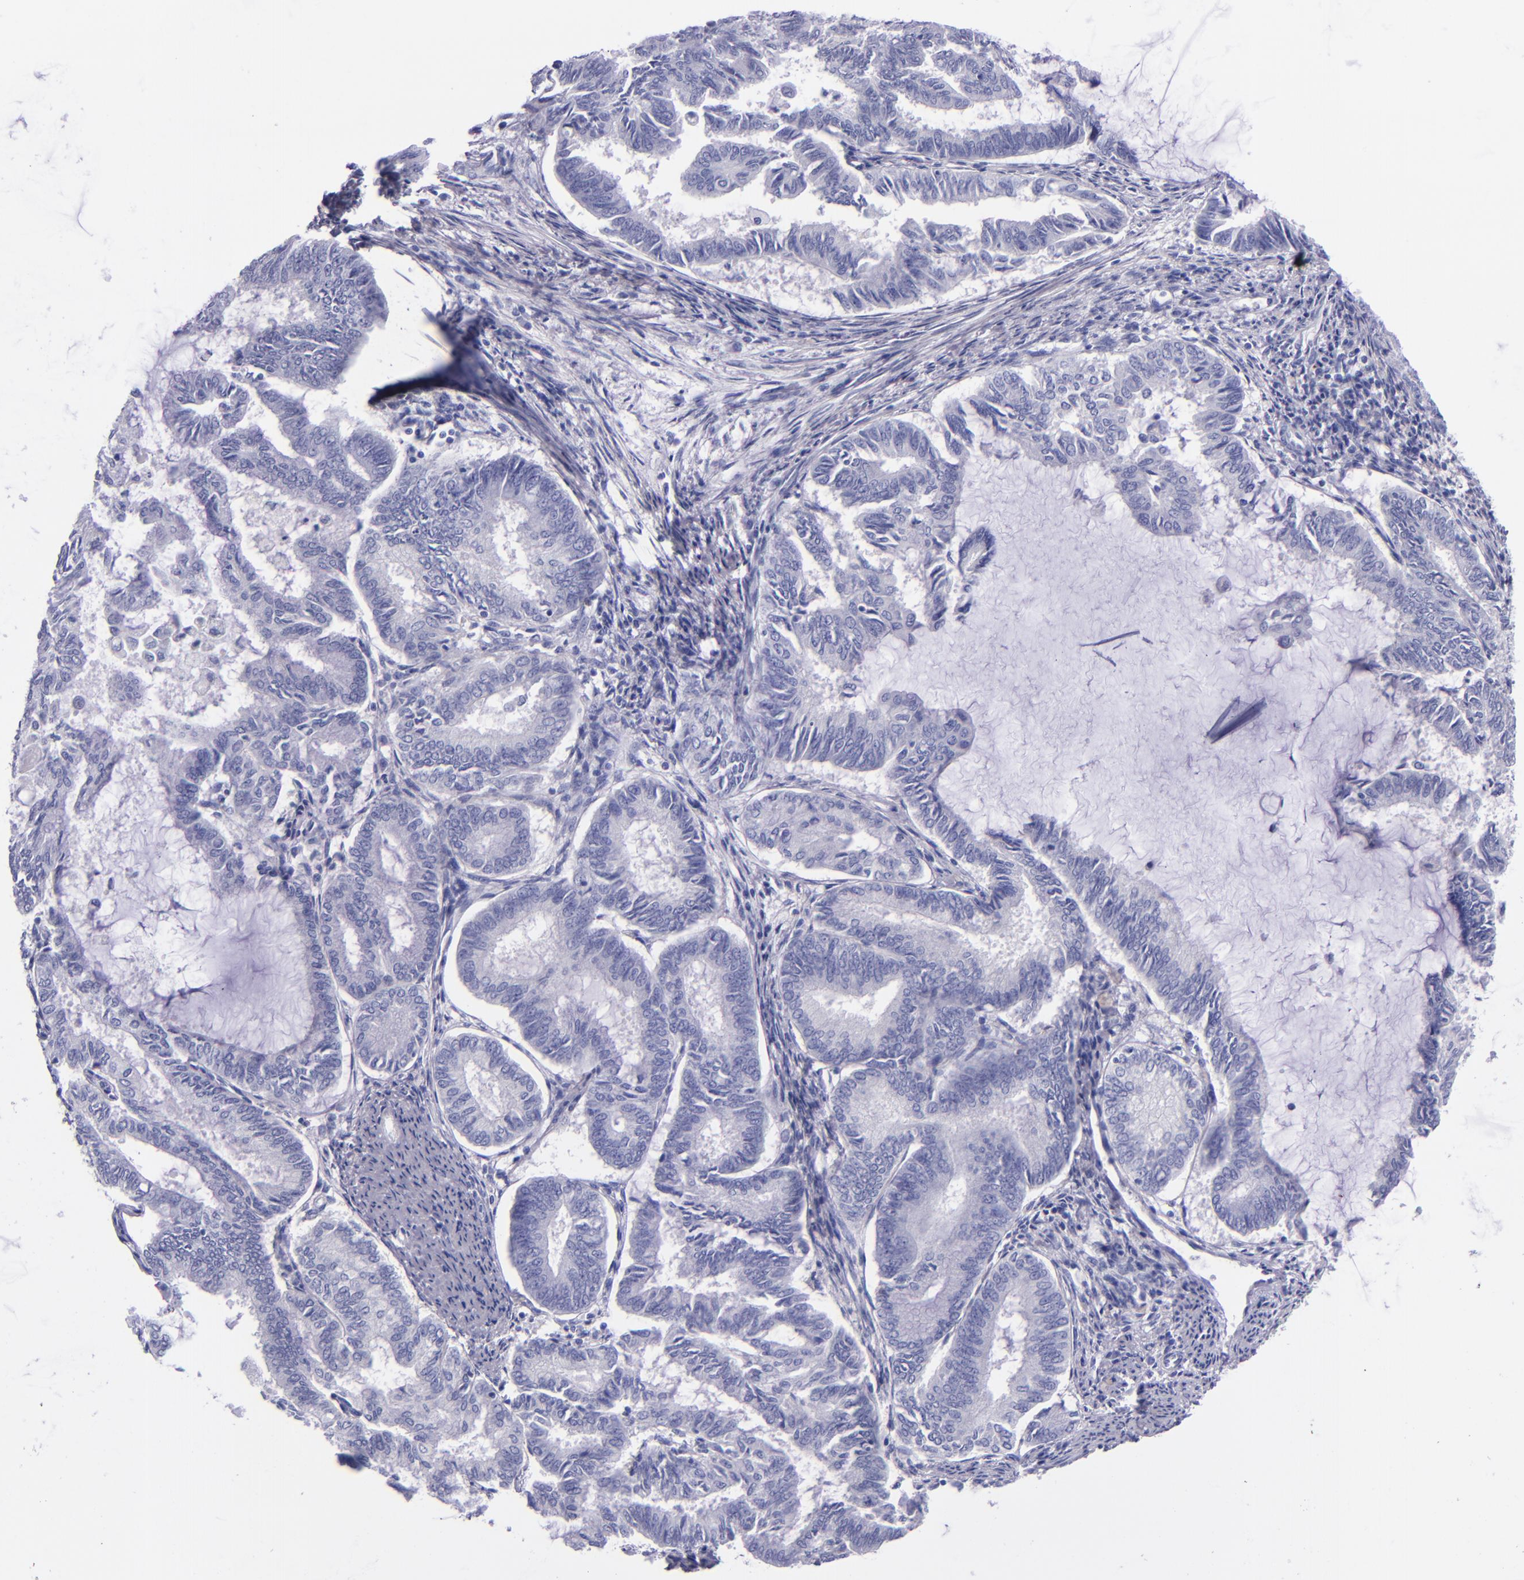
{"staining": {"intensity": "negative", "quantity": "none", "location": "none"}, "tissue": "endometrial cancer", "cell_type": "Tumor cells", "image_type": "cancer", "snomed": [{"axis": "morphology", "description": "Adenocarcinoma, NOS"}, {"axis": "topography", "description": "Endometrium"}], "caption": "Endometrial adenocarcinoma stained for a protein using IHC demonstrates no positivity tumor cells.", "gene": "LAG3", "patient": {"sex": "female", "age": 86}}